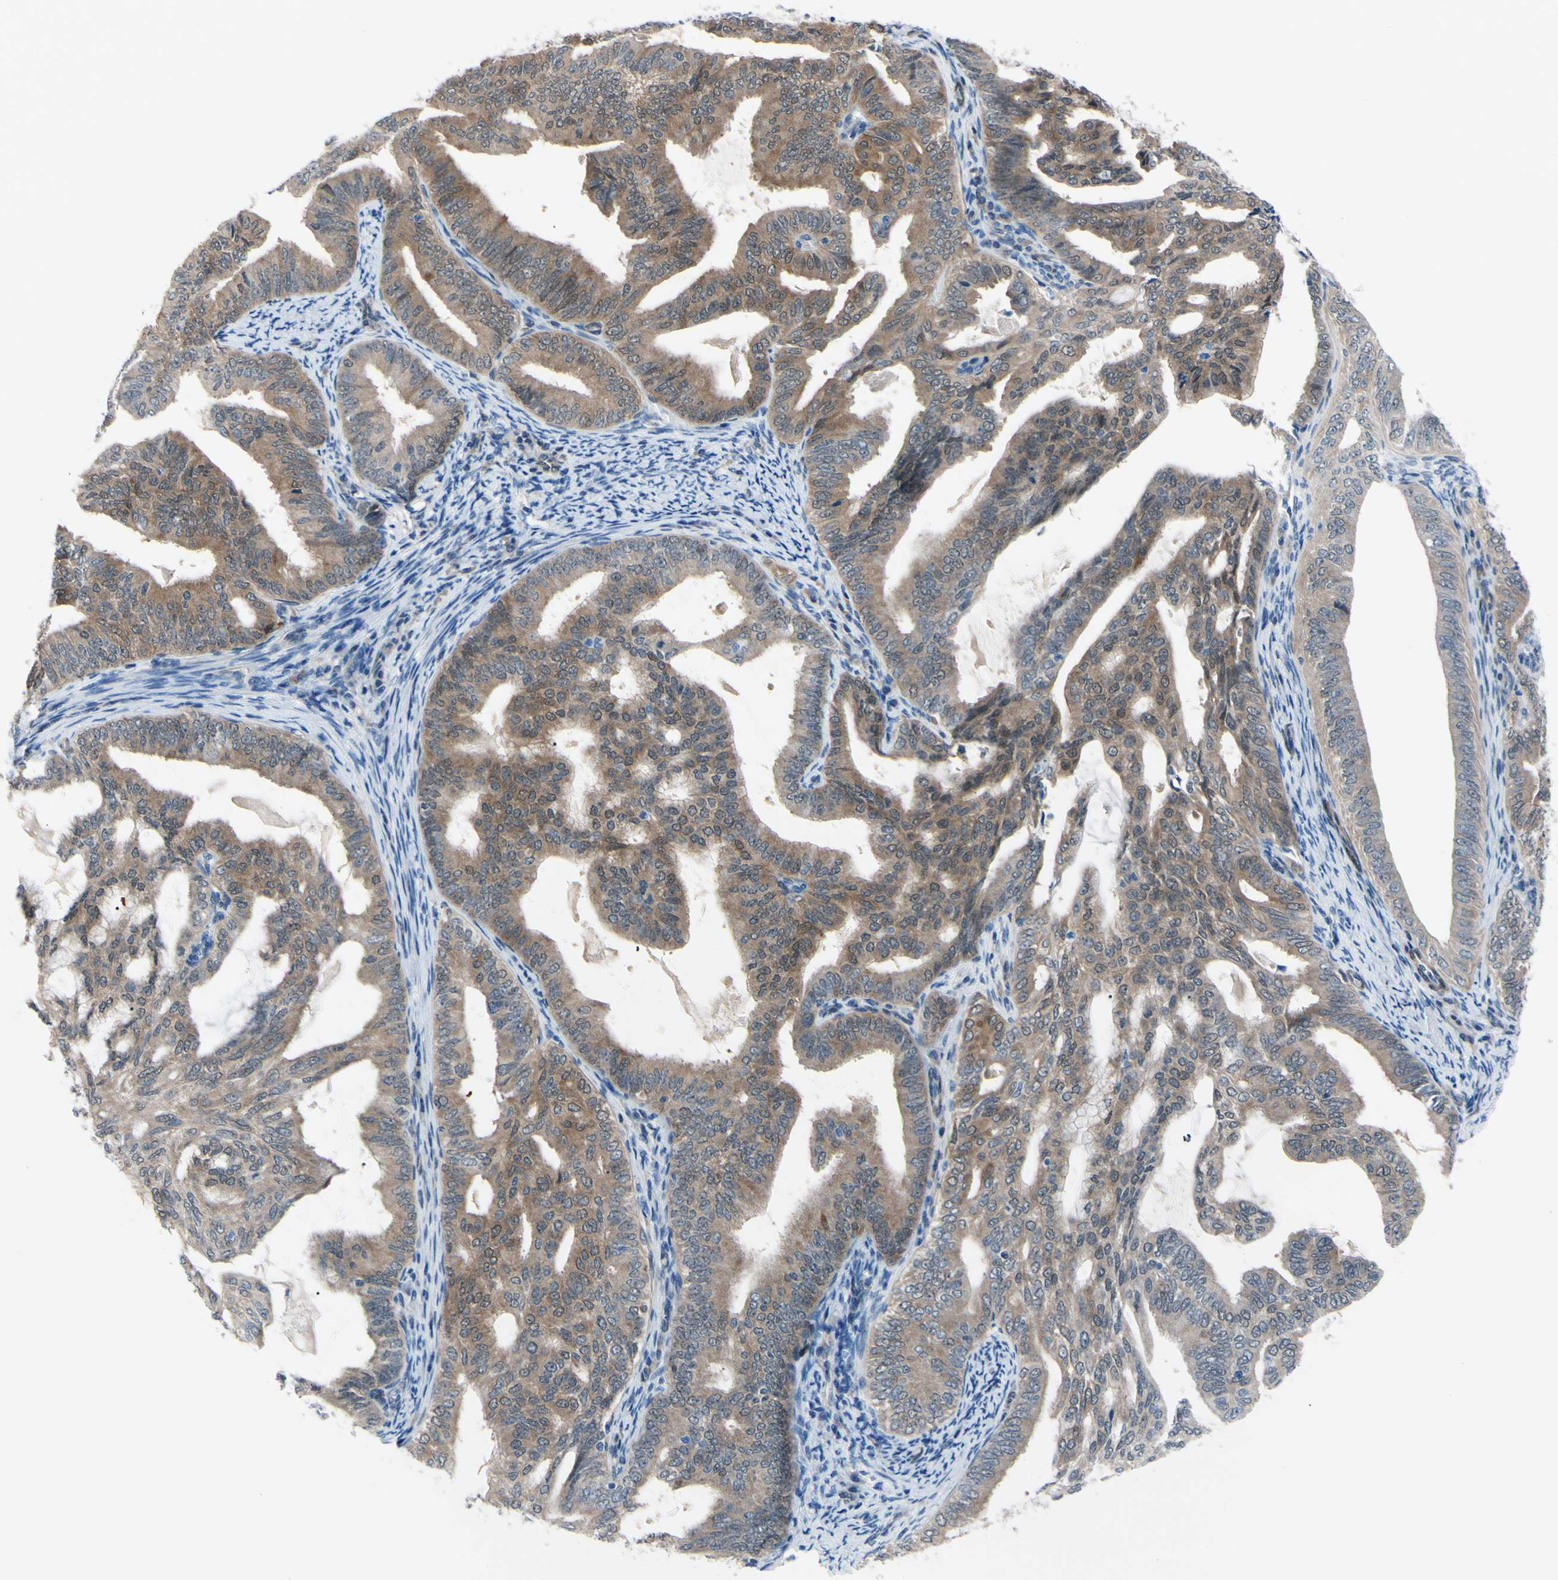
{"staining": {"intensity": "moderate", "quantity": "25%-75%", "location": "cytoplasmic/membranous"}, "tissue": "endometrial cancer", "cell_type": "Tumor cells", "image_type": "cancer", "snomed": [{"axis": "morphology", "description": "Adenocarcinoma, NOS"}, {"axis": "topography", "description": "Endometrium"}], "caption": "Human endometrial adenocarcinoma stained with a brown dye exhibits moderate cytoplasmic/membranous positive staining in approximately 25%-75% of tumor cells.", "gene": "NOL3", "patient": {"sex": "female", "age": 58}}